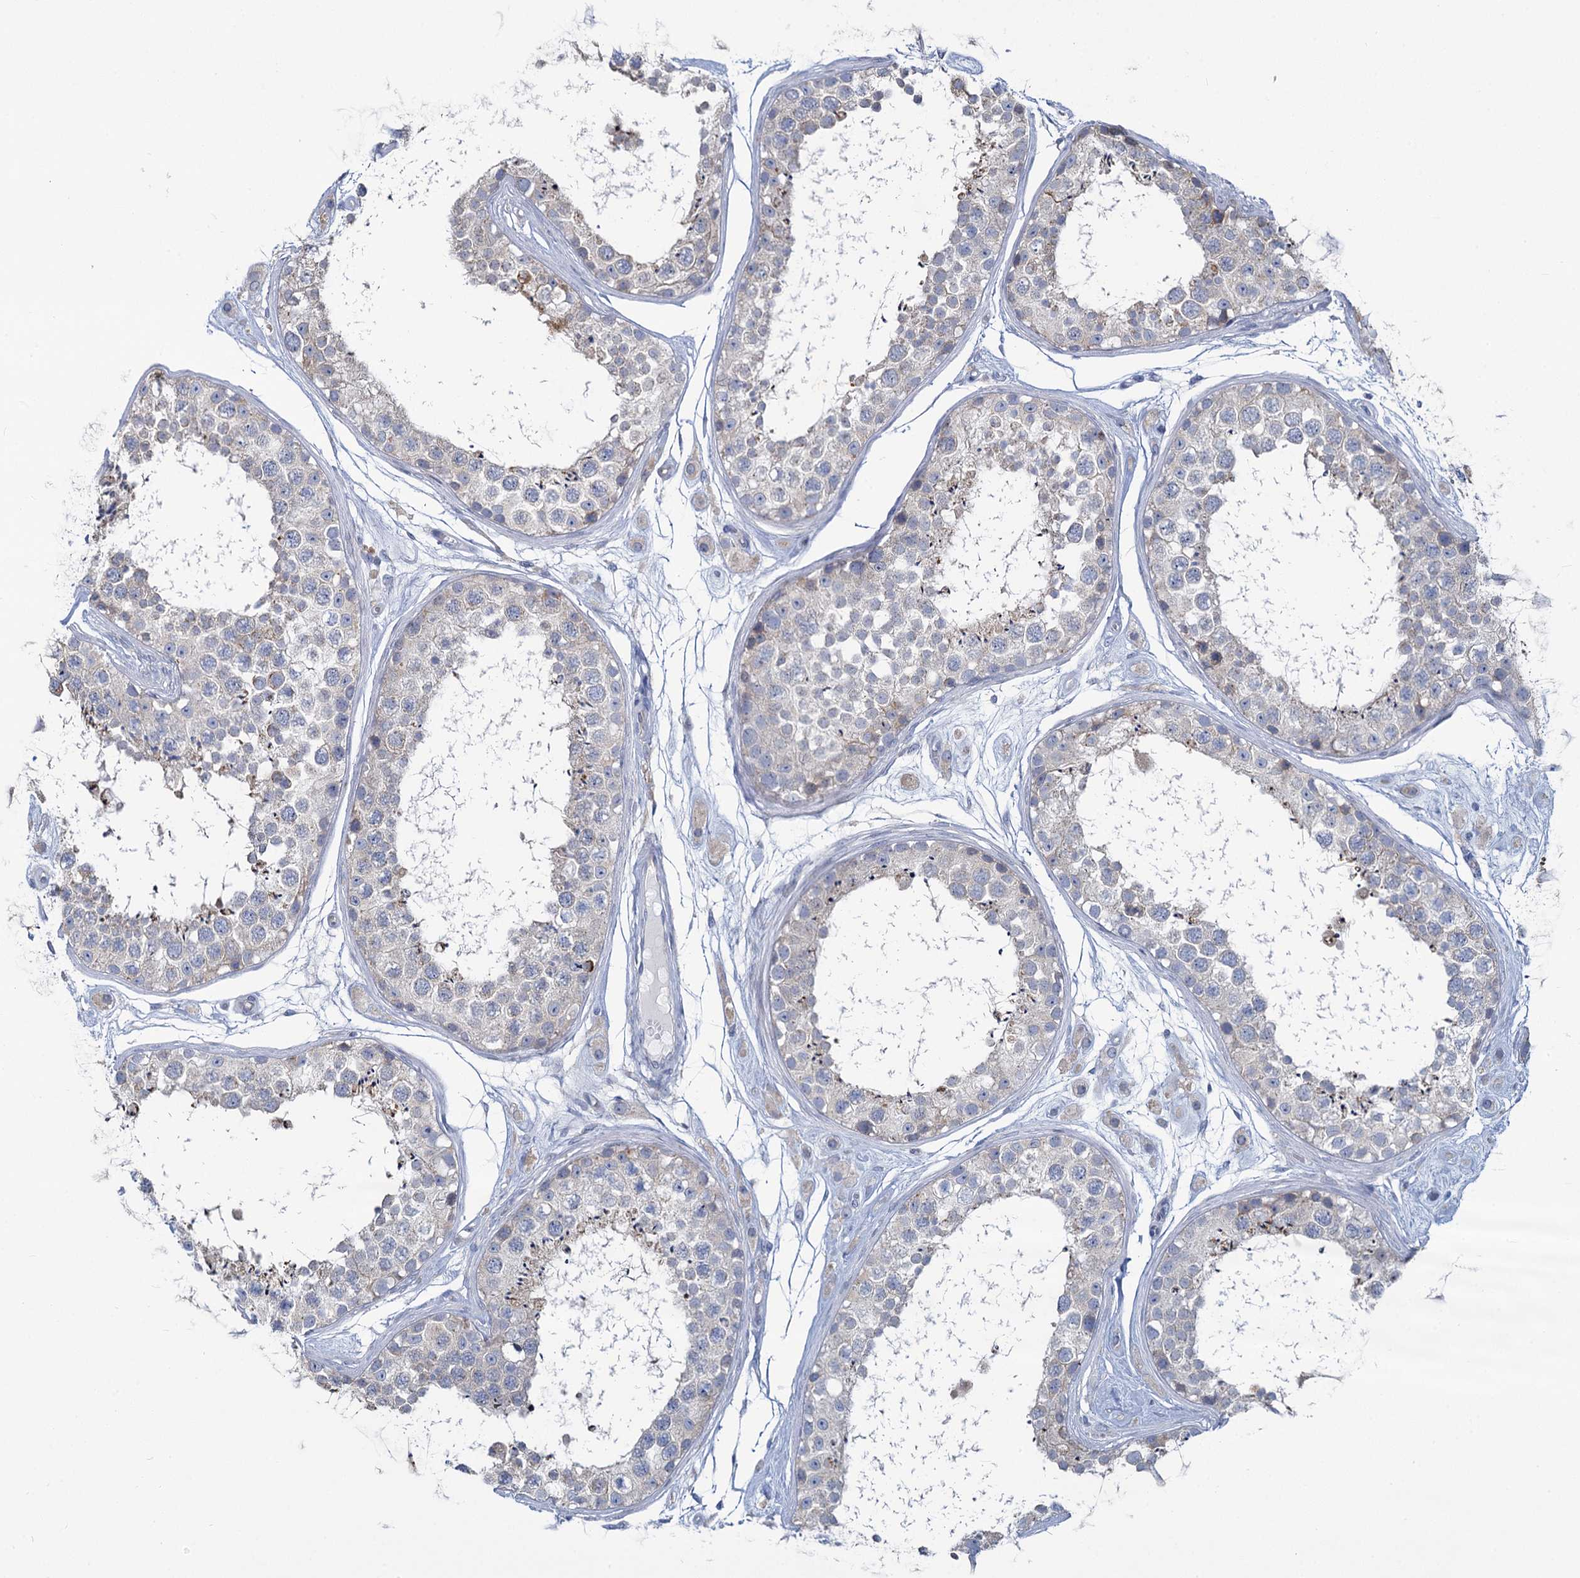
{"staining": {"intensity": "weak", "quantity": "<25%", "location": "cytoplasmic/membranous"}, "tissue": "testis", "cell_type": "Cells in seminiferous ducts", "image_type": "normal", "snomed": [{"axis": "morphology", "description": "Normal tissue, NOS"}, {"axis": "topography", "description": "Testis"}], "caption": "A histopathology image of testis stained for a protein reveals no brown staining in cells in seminiferous ducts. Brightfield microscopy of immunohistochemistry (IHC) stained with DAB (3,3'-diaminobenzidine) (brown) and hematoxylin (blue), captured at high magnification.", "gene": "PRSS35", "patient": {"sex": "male", "age": 25}}